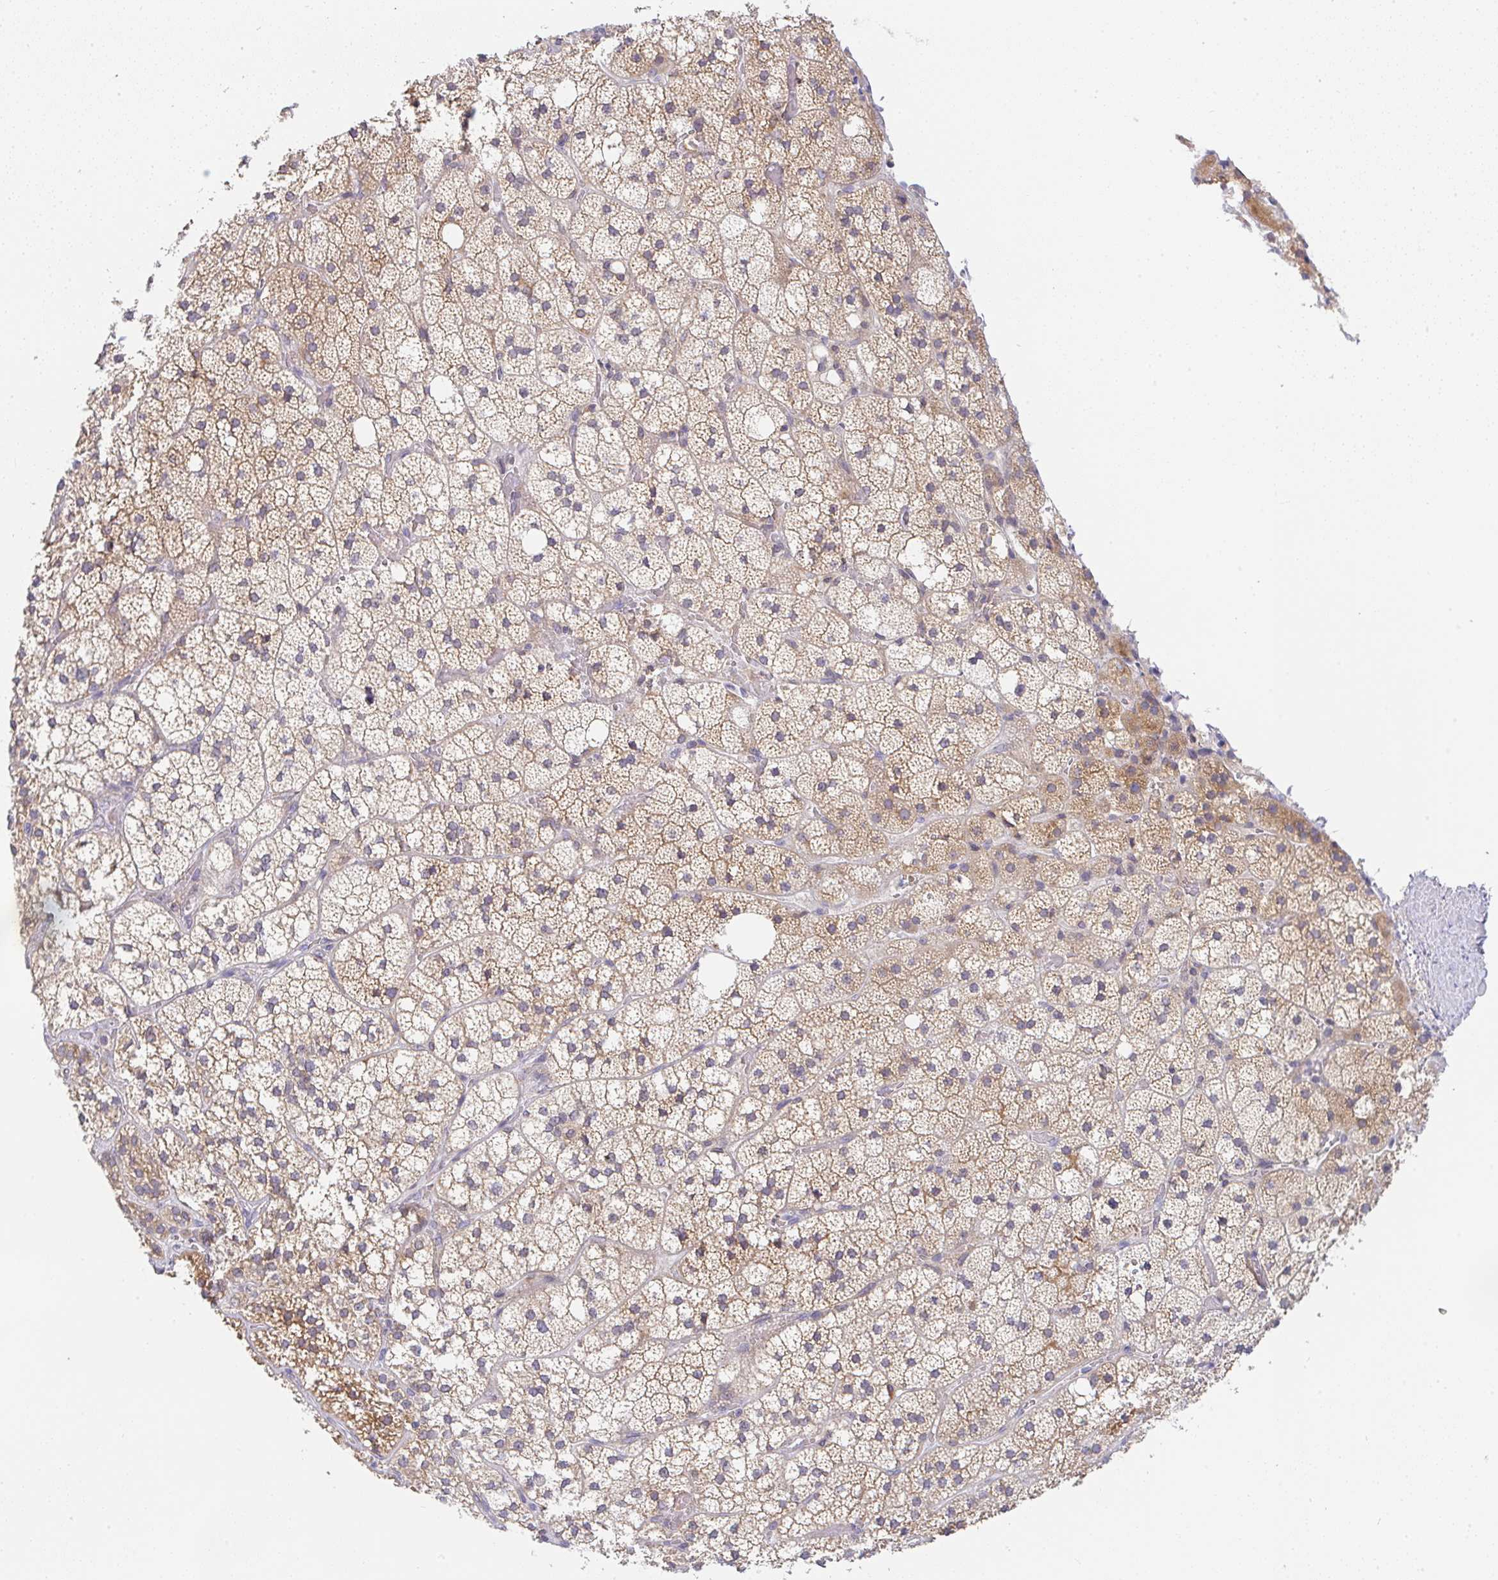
{"staining": {"intensity": "moderate", "quantity": "25%-75%", "location": "cytoplasmic/membranous"}, "tissue": "adrenal gland", "cell_type": "Glandular cells", "image_type": "normal", "snomed": [{"axis": "morphology", "description": "Normal tissue, NOS"}, {"axis": "topography", "description": "Adrenal gland"}], "caption": "Immunohistochemistry micrograph of benign adrenal gland: human adrenal gland stained using immunohistochemistry (IHC) displays medium levels of moderate protein expression localized specifically in the cytoplasmic/membranous of glandular cells, appearing as a cytoplasmic/membranous brown color.", "gene": "DERL2", "patient": {"sex": "male", "age": 53}}